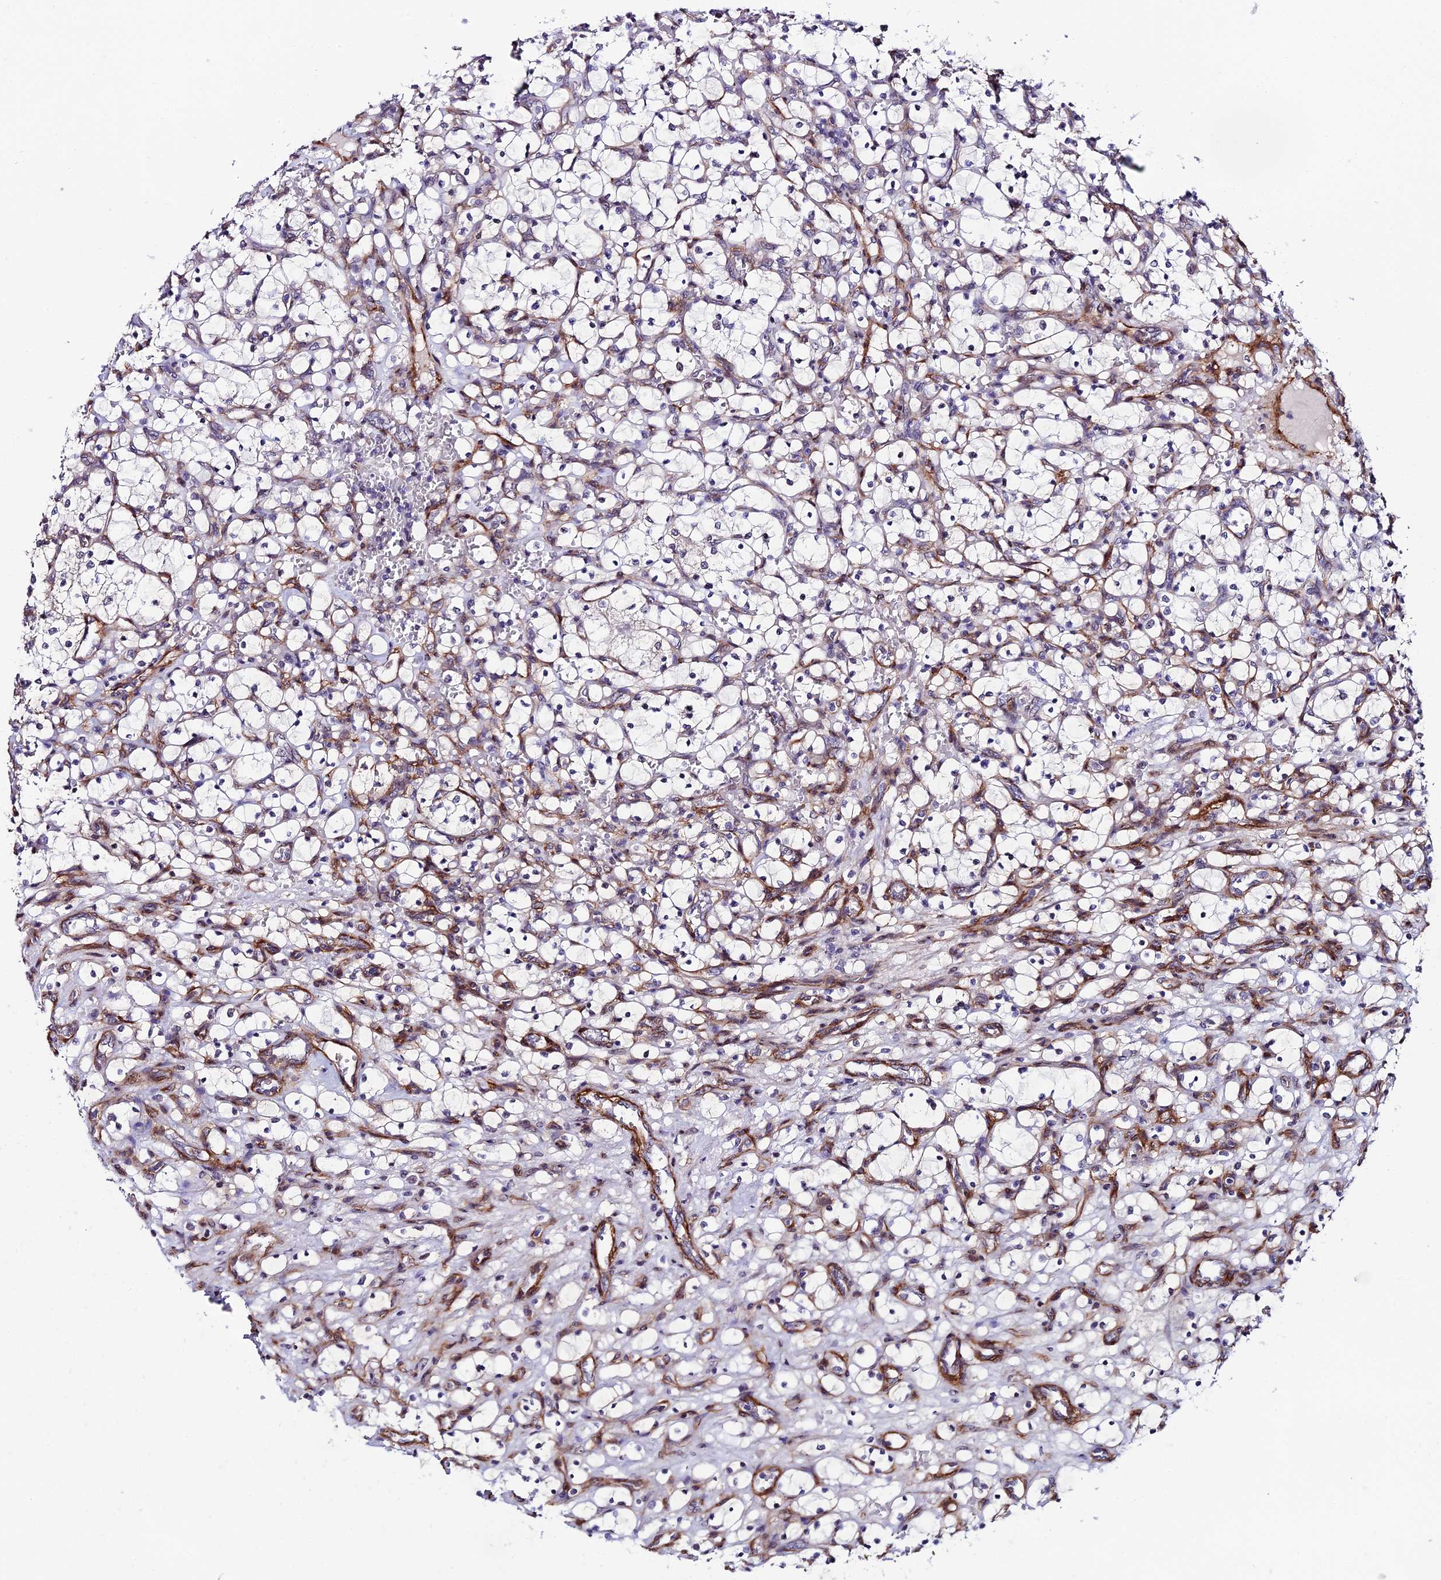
{"staining": {"intensity": "negative", "quantity": "none", "location": "none"}, "tissue": "renal cancer", "cell_type": "Tumor cells", "image_type": "cancer", "snomed": [{"axis": "morphology", "description": "Adenocarcinoma, NOS"}, {"axis": "topography", "description": "Kidney"}], "caption": "Renal adenocarcinoma stained for a protein using immunohistochemistry (IHC) demonstrates no staining tumor cells.", "gene": "SYT15", "patient": {"sex": "female", "age": 69}}